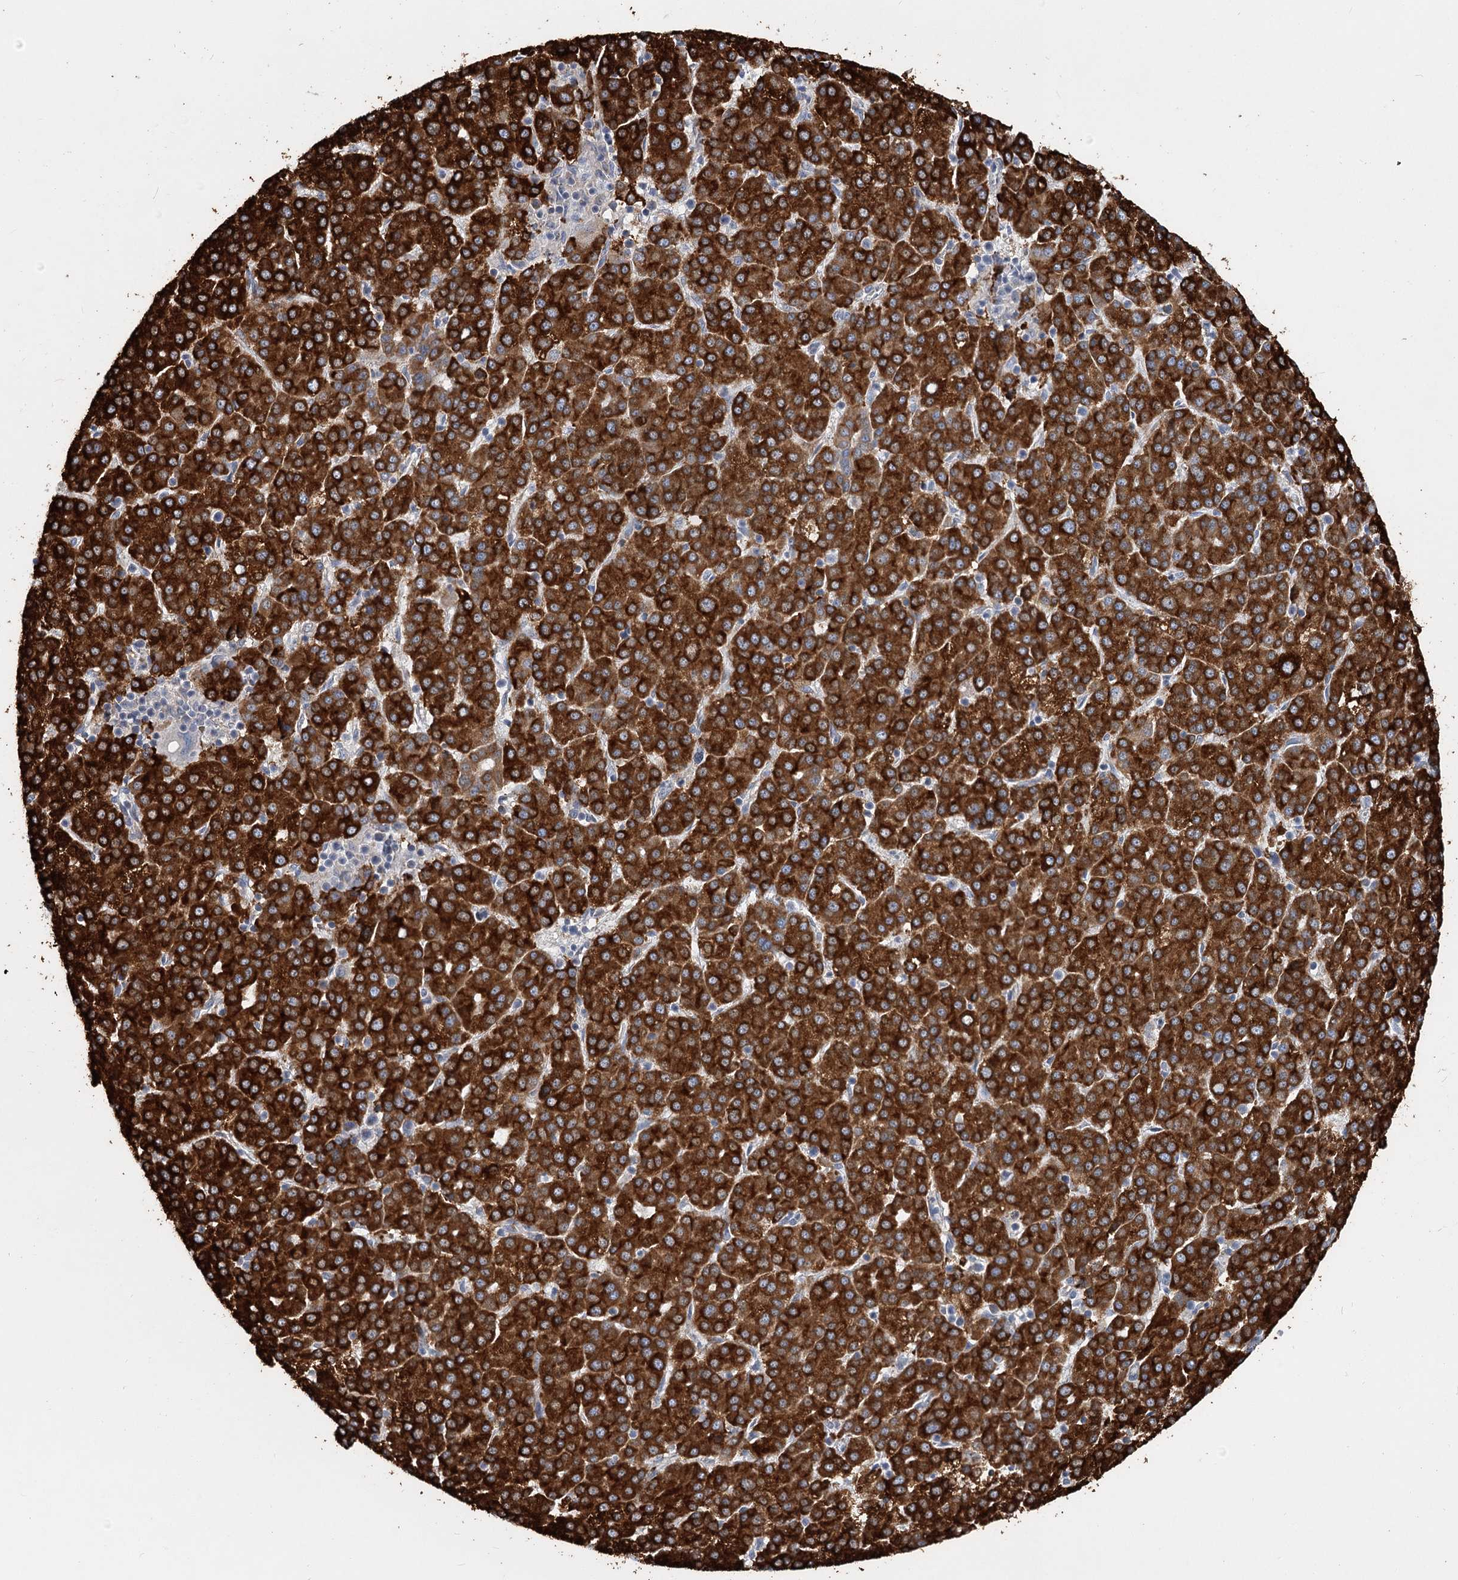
{"staining": {"intensity": "strong", "quantity": ">75%", "location": "cytoplasmic/membranous"}, "tissue": "liver cancer", "cell_type": "Tumor cells", "image_type": "cancer", "snomed": [{"axis": "morphology", "description": "Carcinoma, Hepatocellular, NOS"}, {"axis": "topography", "description": "Liver"}], "caption": "A photomicrograph of human hepatocellular carcinoma (liver) stained for a protein exhibits strong cytoplasmic/membranous brown staining in tumor cells. (Brightfield microscopy of DAB IHC at high magnification).", "gene": "CIB4", "patient": {"sex": "female", "age": 58}}